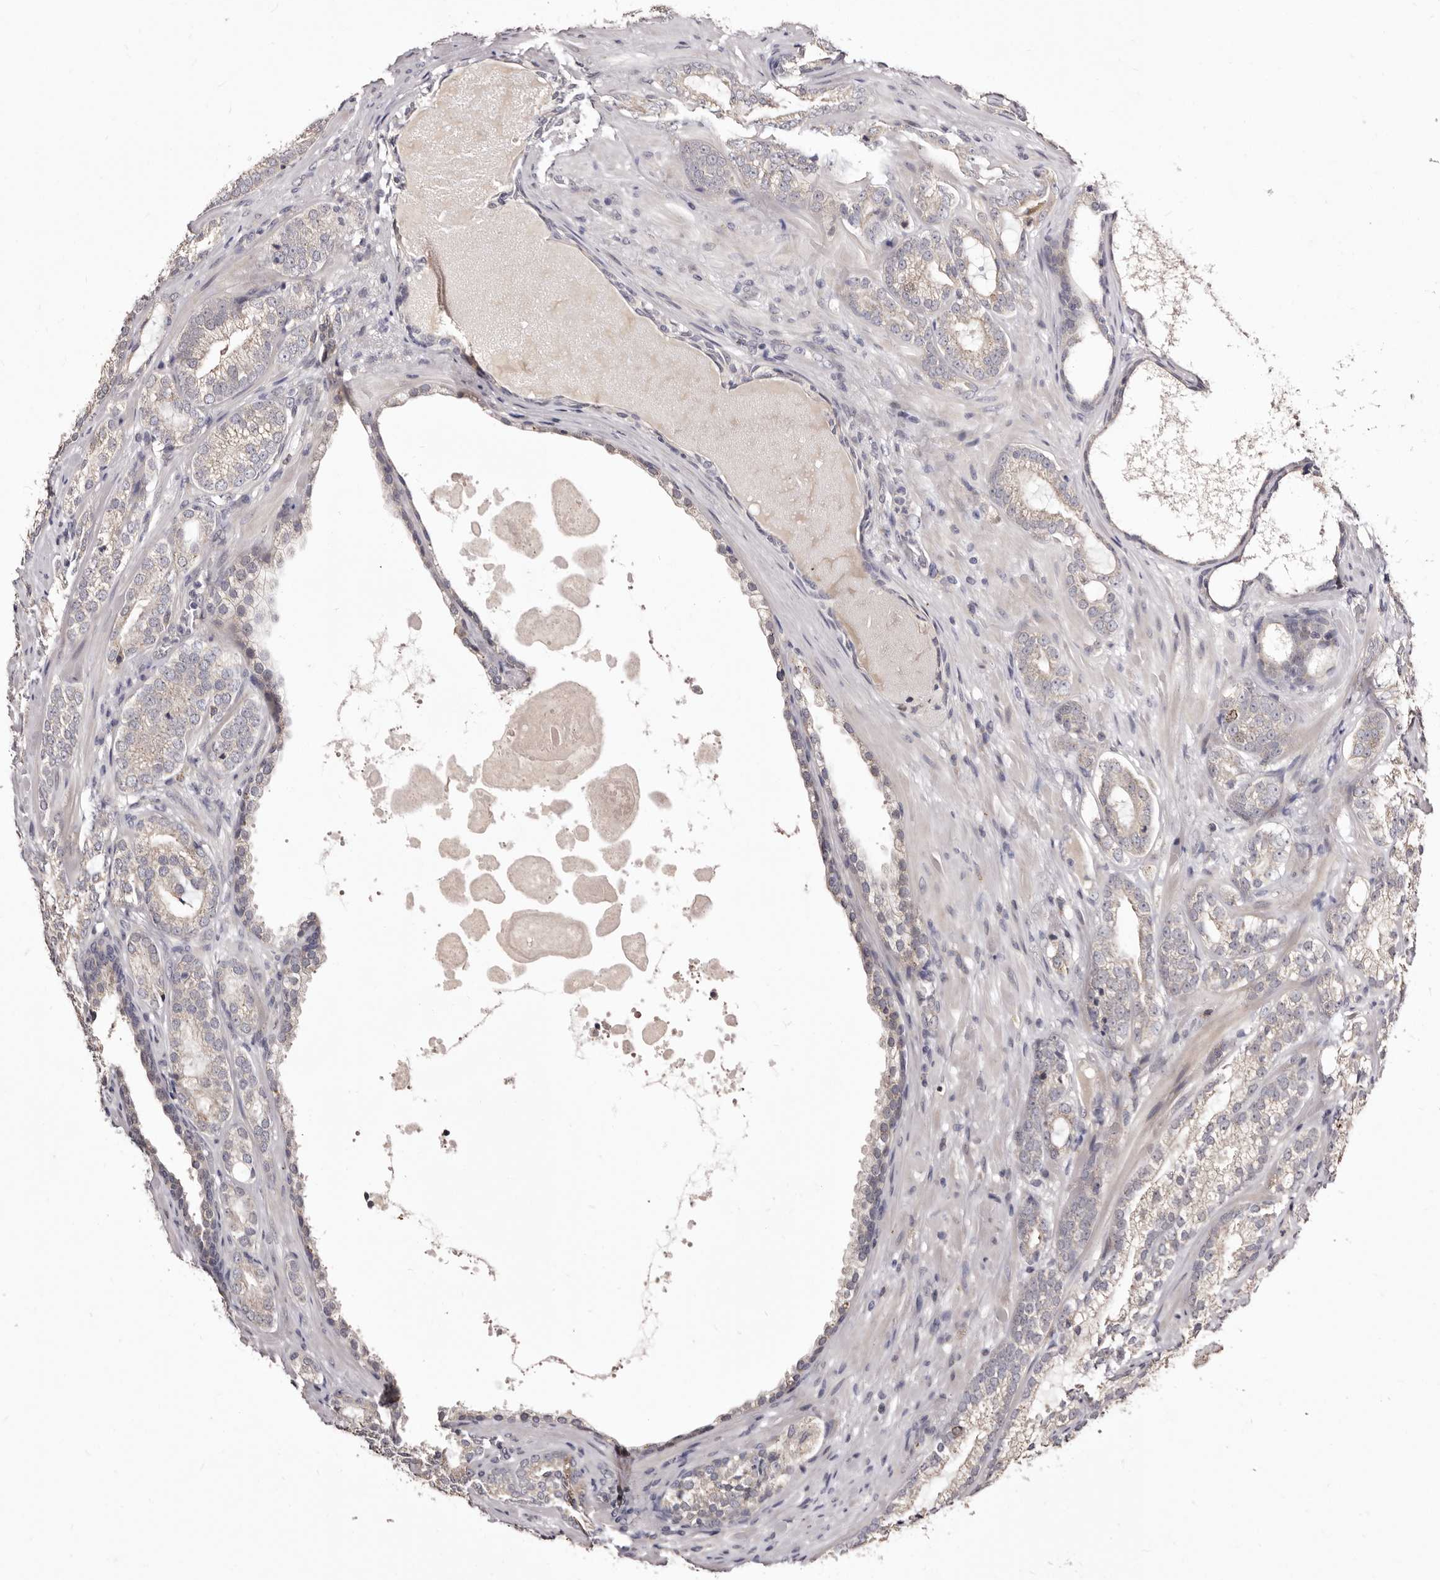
{"staining": {"intensity": "negative", "quantity": "none", "location": "none"}, "tissue": "prostate cancer", "cell_type": "Tumor cells", "image_type": "cancer", "snomed": [{"axis": "morphology", "description": "Normal morphology"}, {"axis": "morphology", "description": "Adenocarcinoma, Low grade"}, {"axis": "topography", "description": "Prostate"}], "caption": "A high-resolution image shows IHC staining of prostate cancer, which shows no significant expression in tumor cells.", "gene": "CDCA8", "patient": {"sex": "male", "age": 72}}